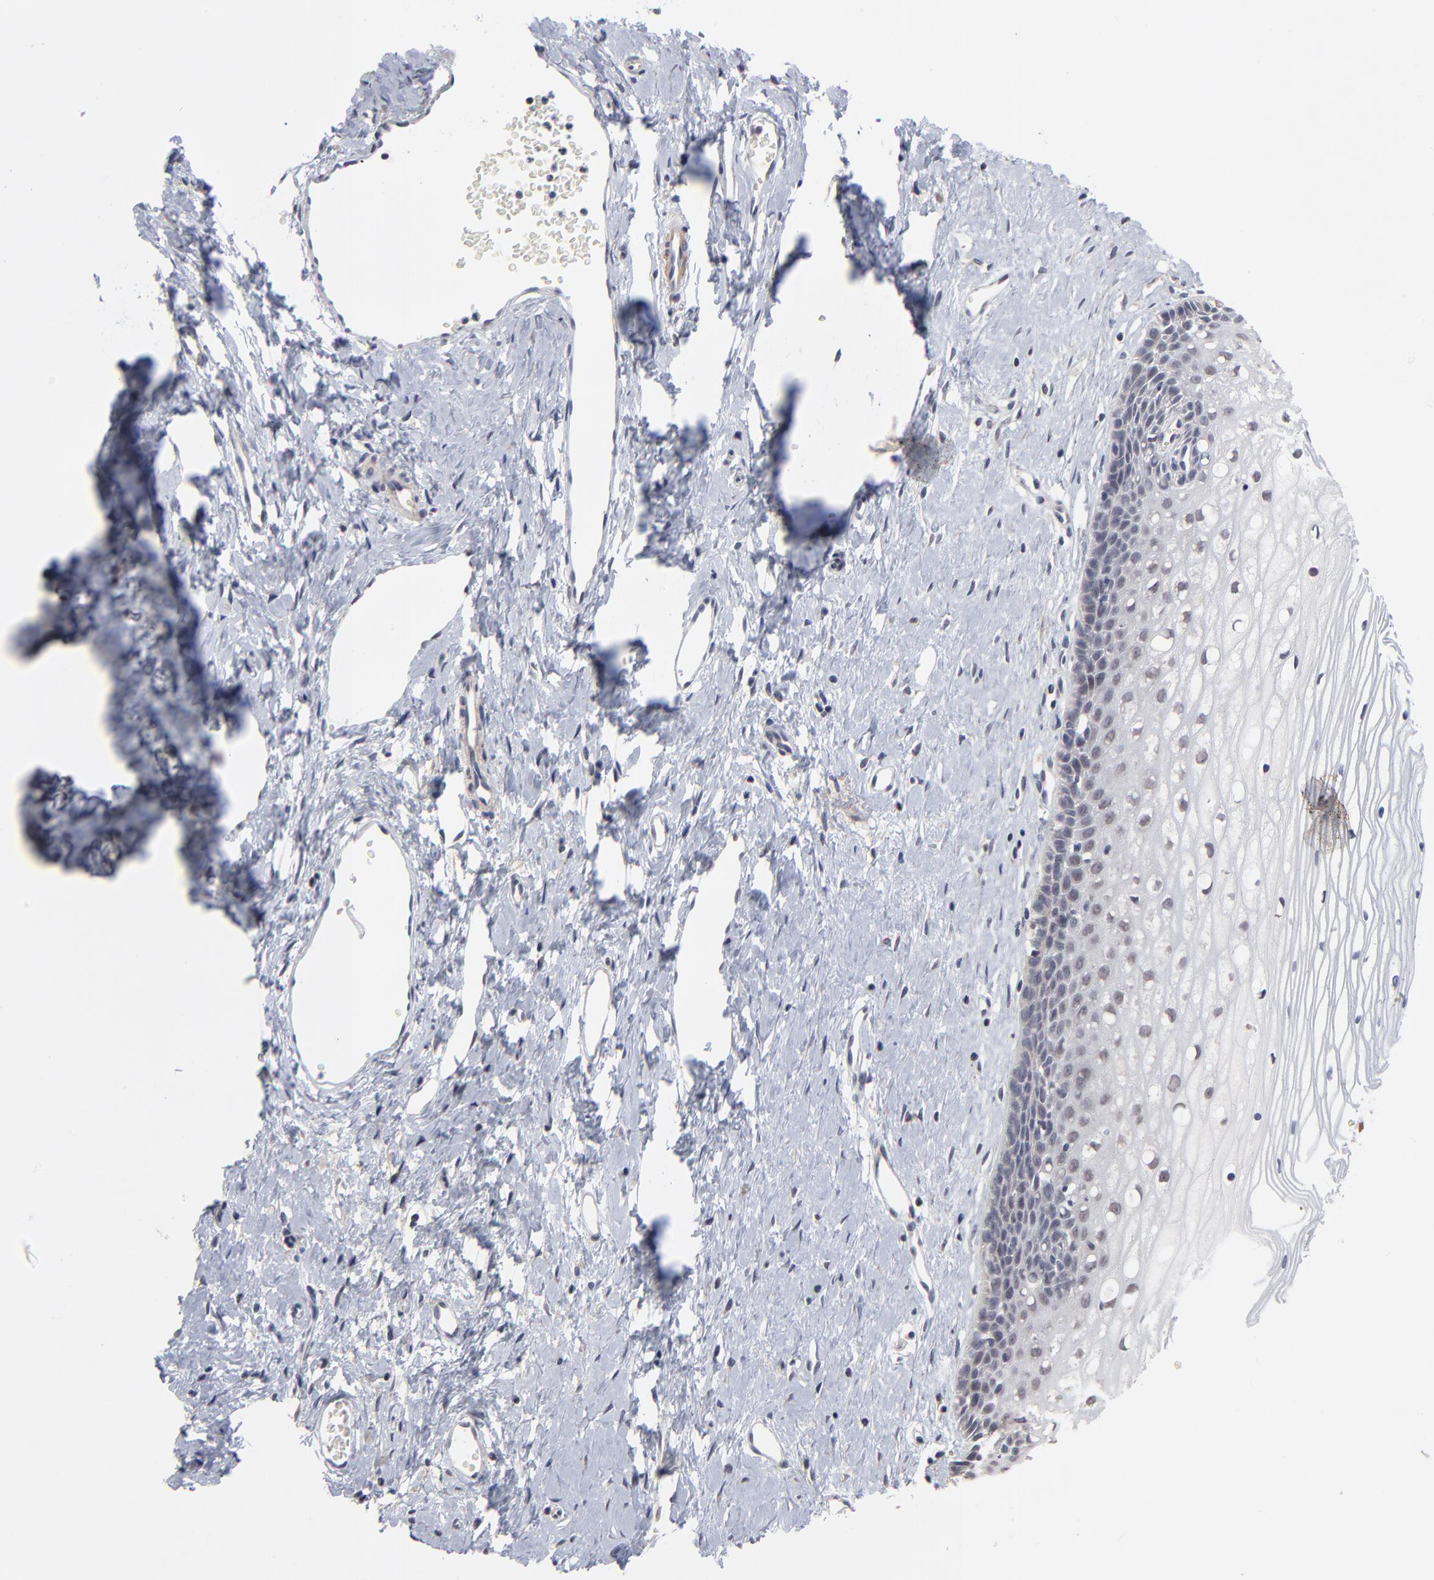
{"staining": {"intensity": "moderate", "quantity": "25%-75%", "location": "cytoplasmic/membranous"}, "tissue": "cervix", "cell_type": "Glandular cells", "image_type": "normal", "snomed": [{"axis": "morphology", "description": "Normal tissue, NOS"}, {"axis": "topography", "description": "Cervix"}], "caption": "Immunohistochemical staining of benign cervix shows 25%-75% levels of moderate cytoplasmic/membranous protein expression in about 25%-75% of glandular cells.", "gene": "MAGEA10", "patient": {"sex": "female", "age": 40}}